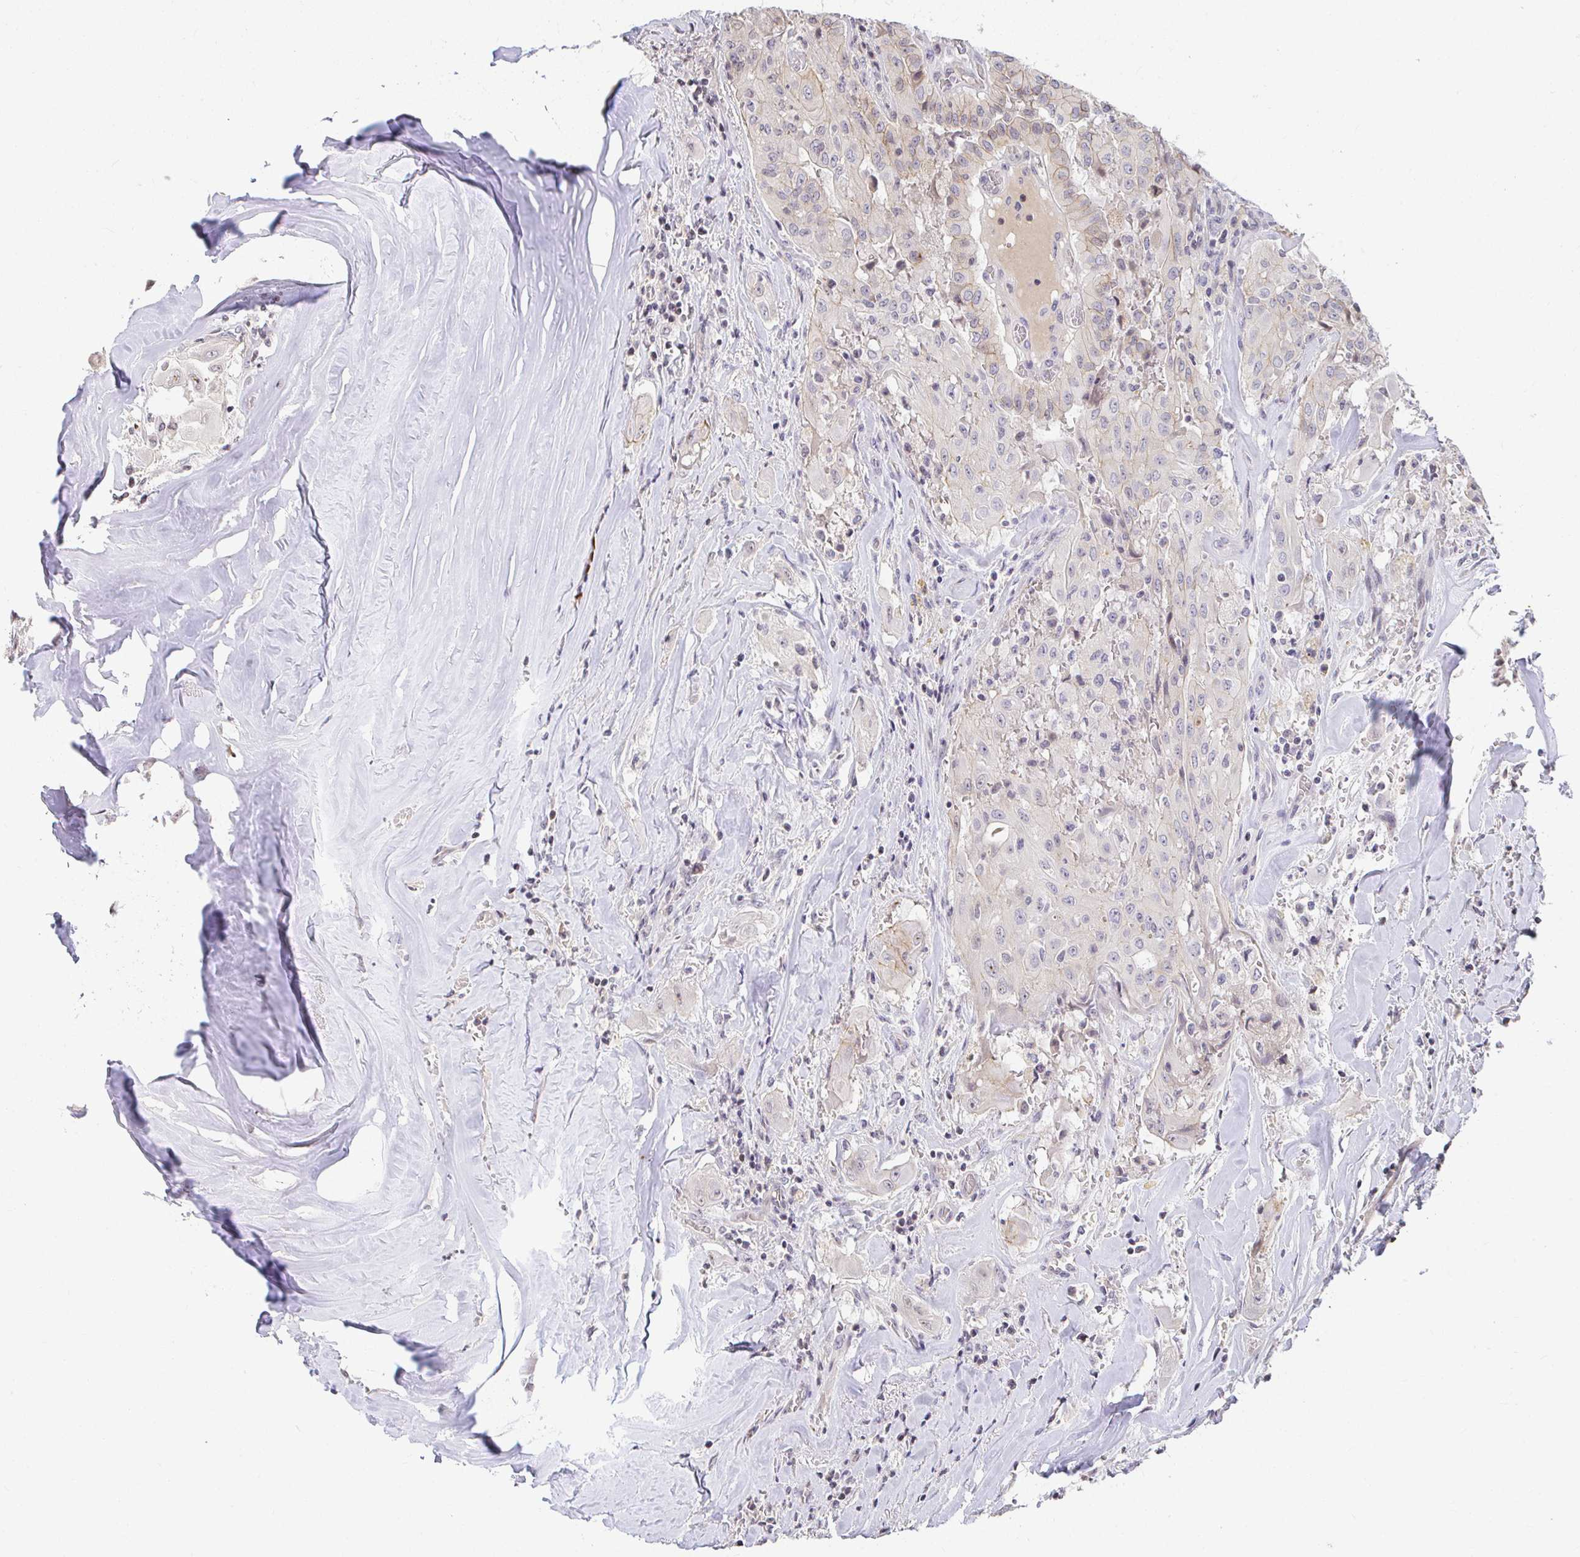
{"staining": {"intensity": "weak", "quantity": "<25%", "location": "nuclear"}, "tissue": "thyroid cancer", "cell_type": "Tumor cells", "image_type": "cancer", "snomed": [{"axis": "morphology", "description": "Normal tissue, NOS"}, {"axis": "morphology", "description": "Papillary adenocarcinoma, NOS"}, {"axis": "topography", "description": "Thyroid gland"}], "caption": "DAB (3,3'-diaminobenzidine) immunohistochemical staining of papillary adenocarcinoma (thyroid) displays no significant positivity in tumor cells.", "gene": "ANK3", "patient": {"sex": "female", "age": 59}}